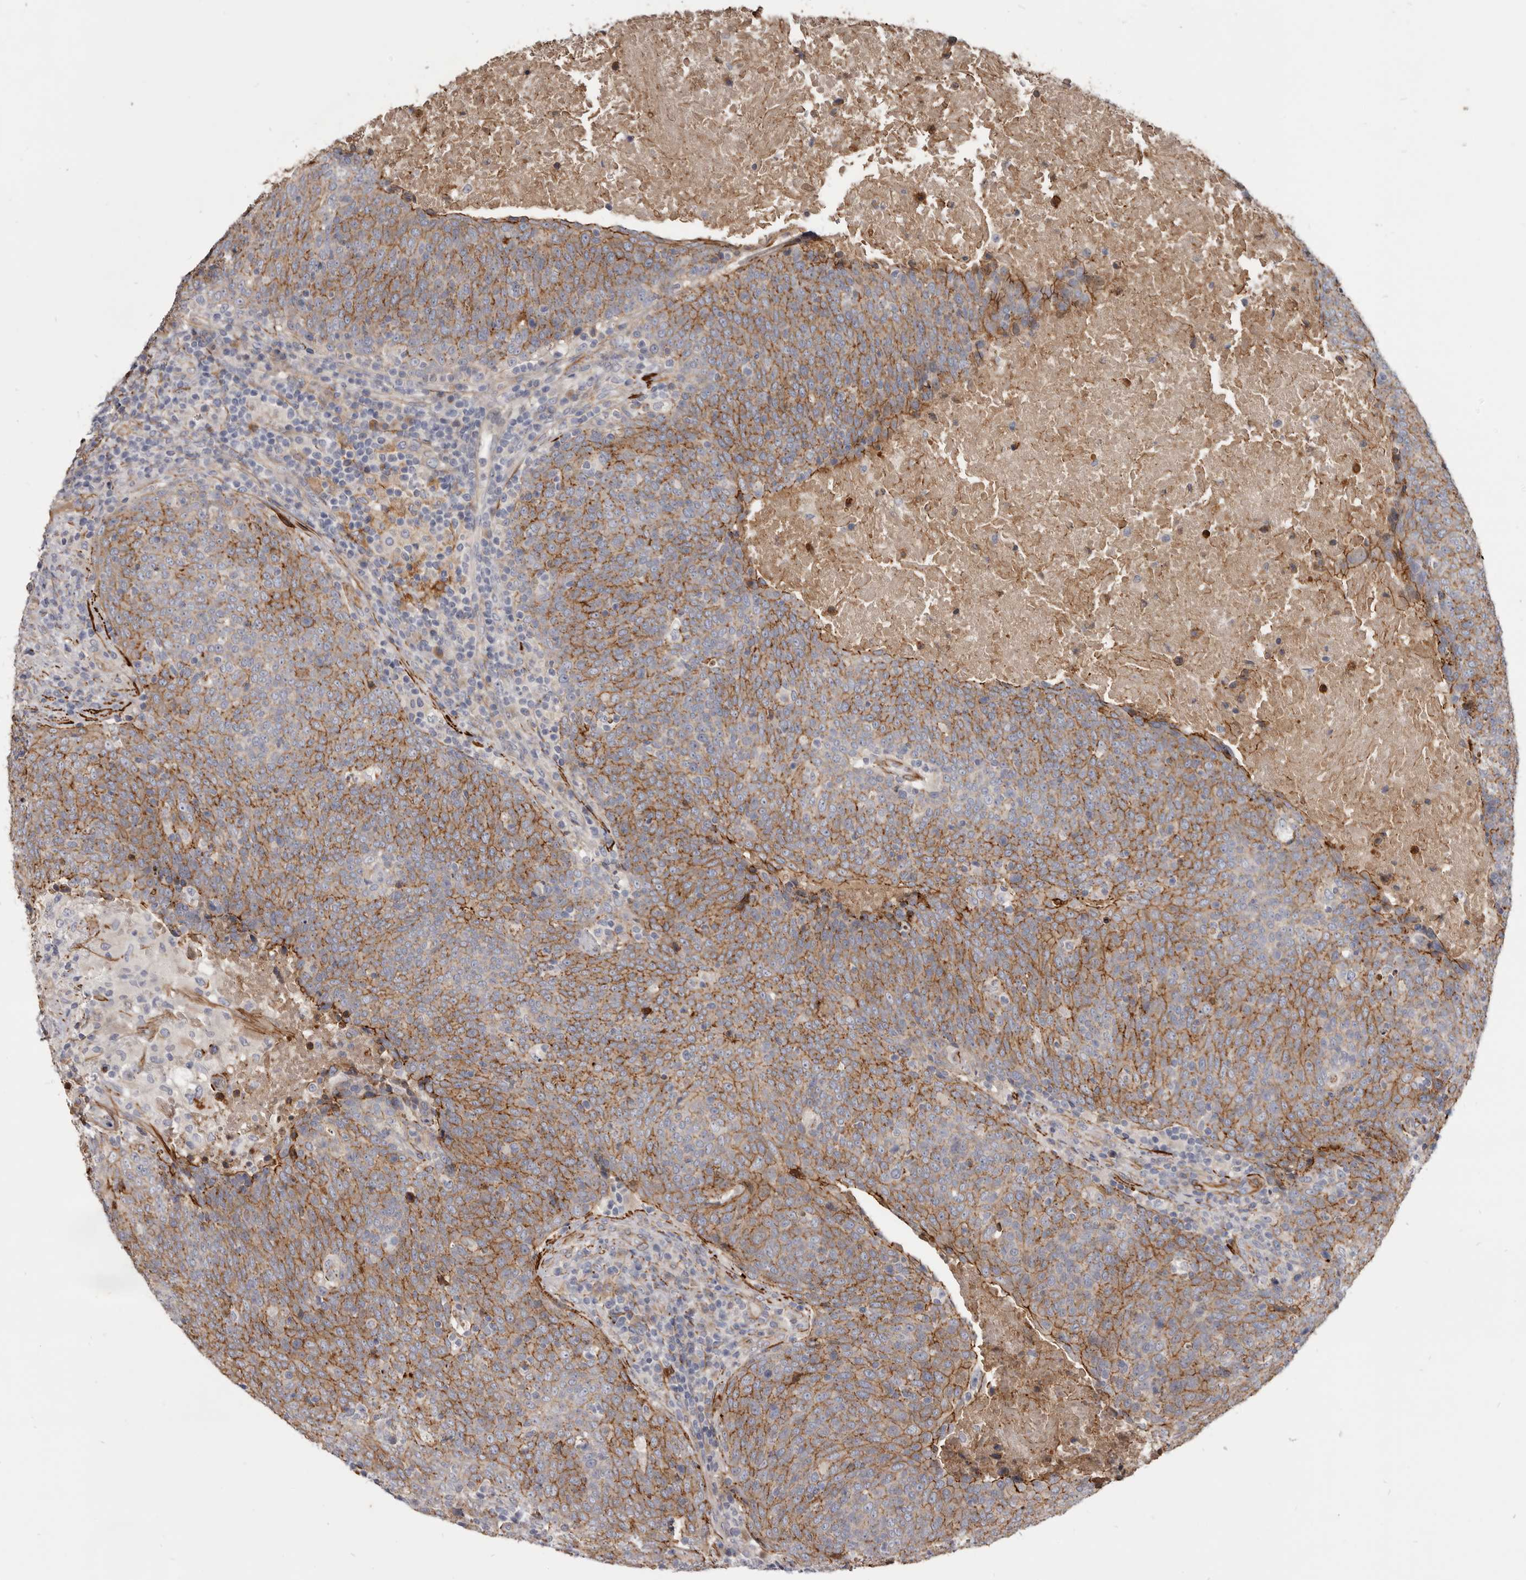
{"staining": {"intensity": "moderate", "quantity": "25%-75%", "location": "cytoplasmic/membranous"}, "tissue": "head and neck cancer", "cell_type": "Tumor cells", "image_type": "cancer", "snomed": [{"axis": "morphology", "description": "Squamous cell carcinoma, NOS"}, {"axis": "morphology", "description": "Squamous cell carcinoma, metastatic, NOS"}, {"axis": "topography", "description": "Lymph node"}, {"axis": "topography", "description": "Head-Neck"}], "caption": "Brown immunohistochemical staining in head and neck cancer exhibits moderate cytoplasmic/membranous staining in approximately 25%-75% of tumor cells.", "gene": "CGN", "patient": {"sex": "male", "age": 62}}